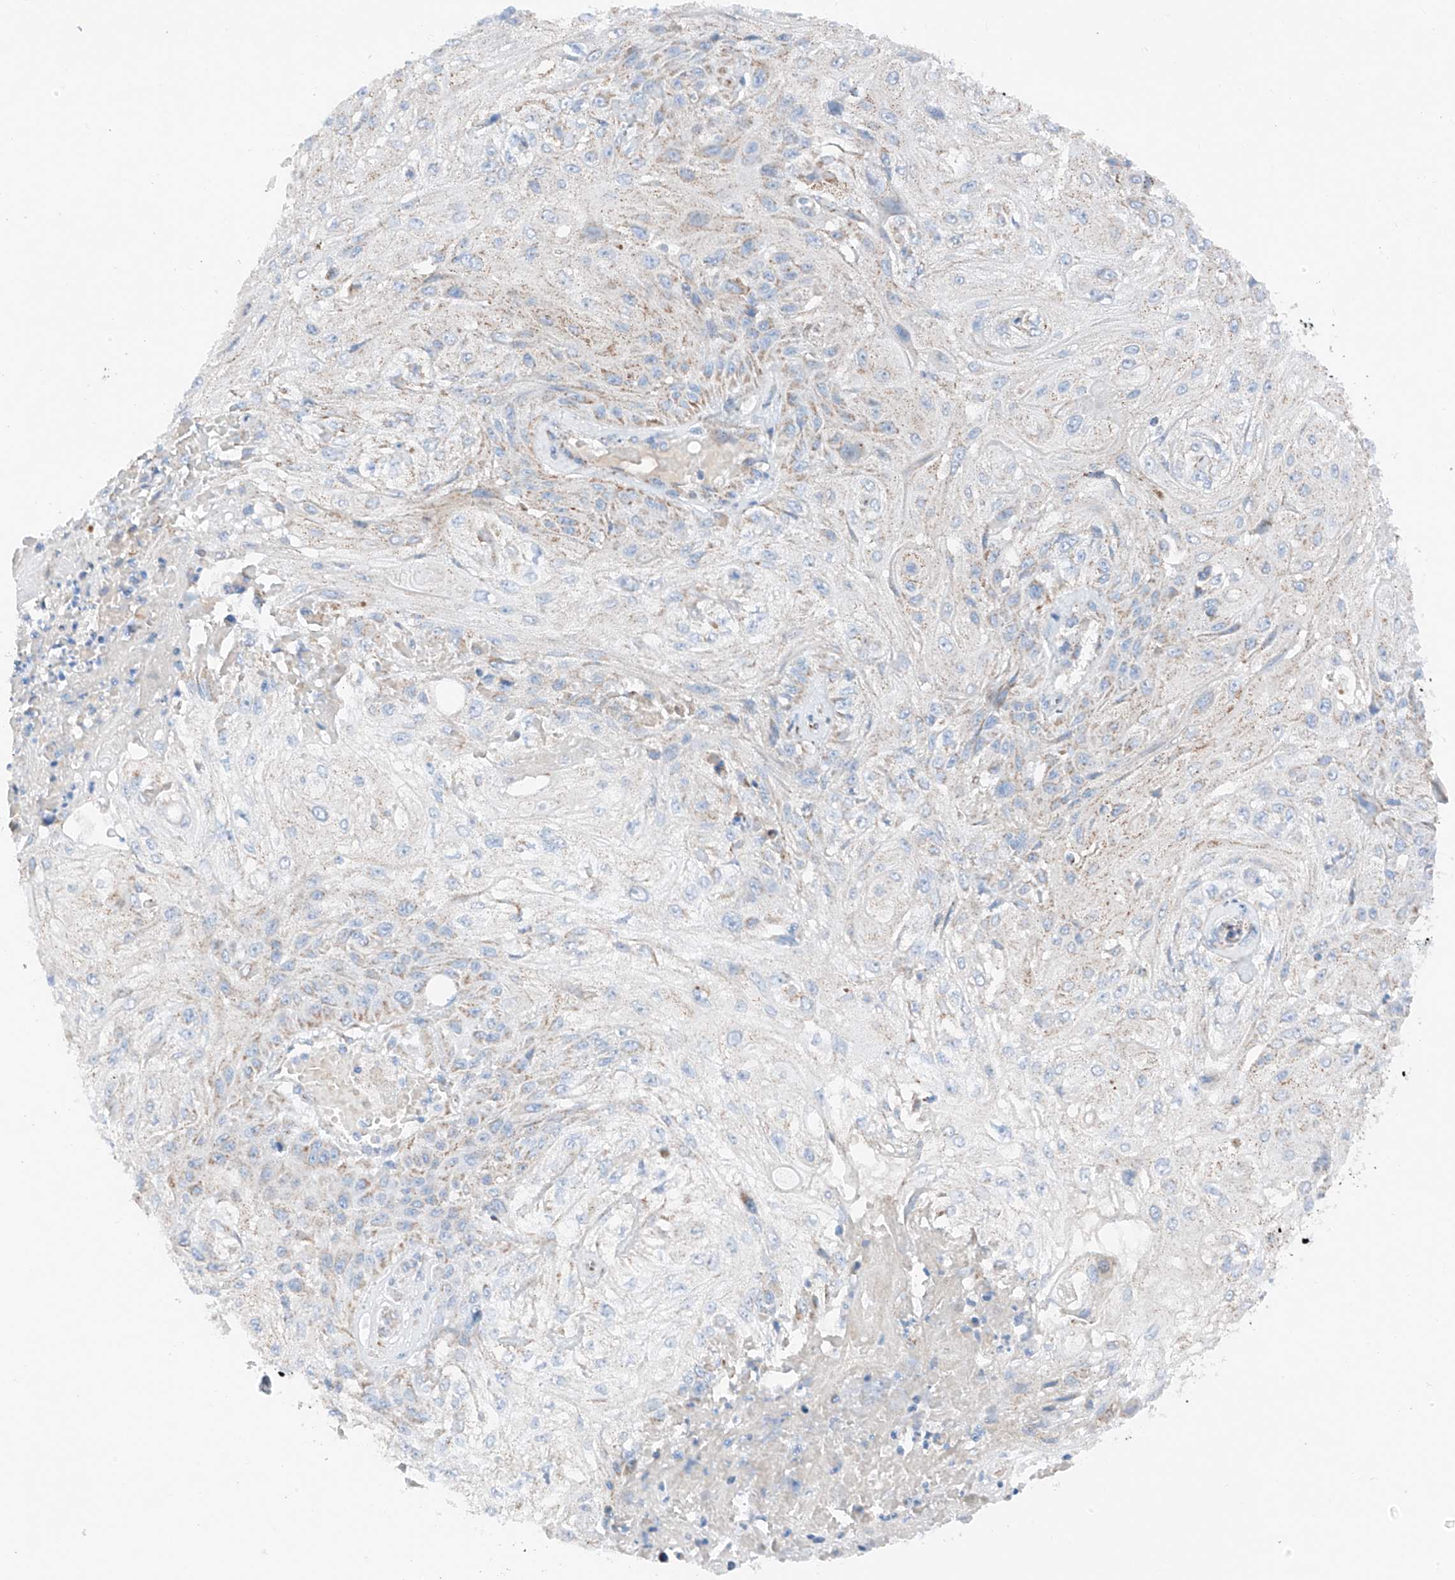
{"staining": {"intensity": "negative", "quantity": "none", "location": "none"}, "tissue": "skin cancer", "cell_type": "Tumor cells", "image_type": "cancer", "snomed": [{"axis": "morphology", "description": "Squamous cell carcinoma, NOS"}, {"axis": "morphology", "description": "Squamous cell carcinoma, metastatic, NOS"}, {"axis": "topography", "description": "Skin"}, {"axis": "topography", "description": "Lymph node"}], "caption": "Protein analysis of squamous cell carcinoma (skin) displays no significant positivity in tumor cells. (IHC, brightfield microscopy, high magnification).", "gene": "MRAP", "patient": {"sex": "male", "age": 75}}